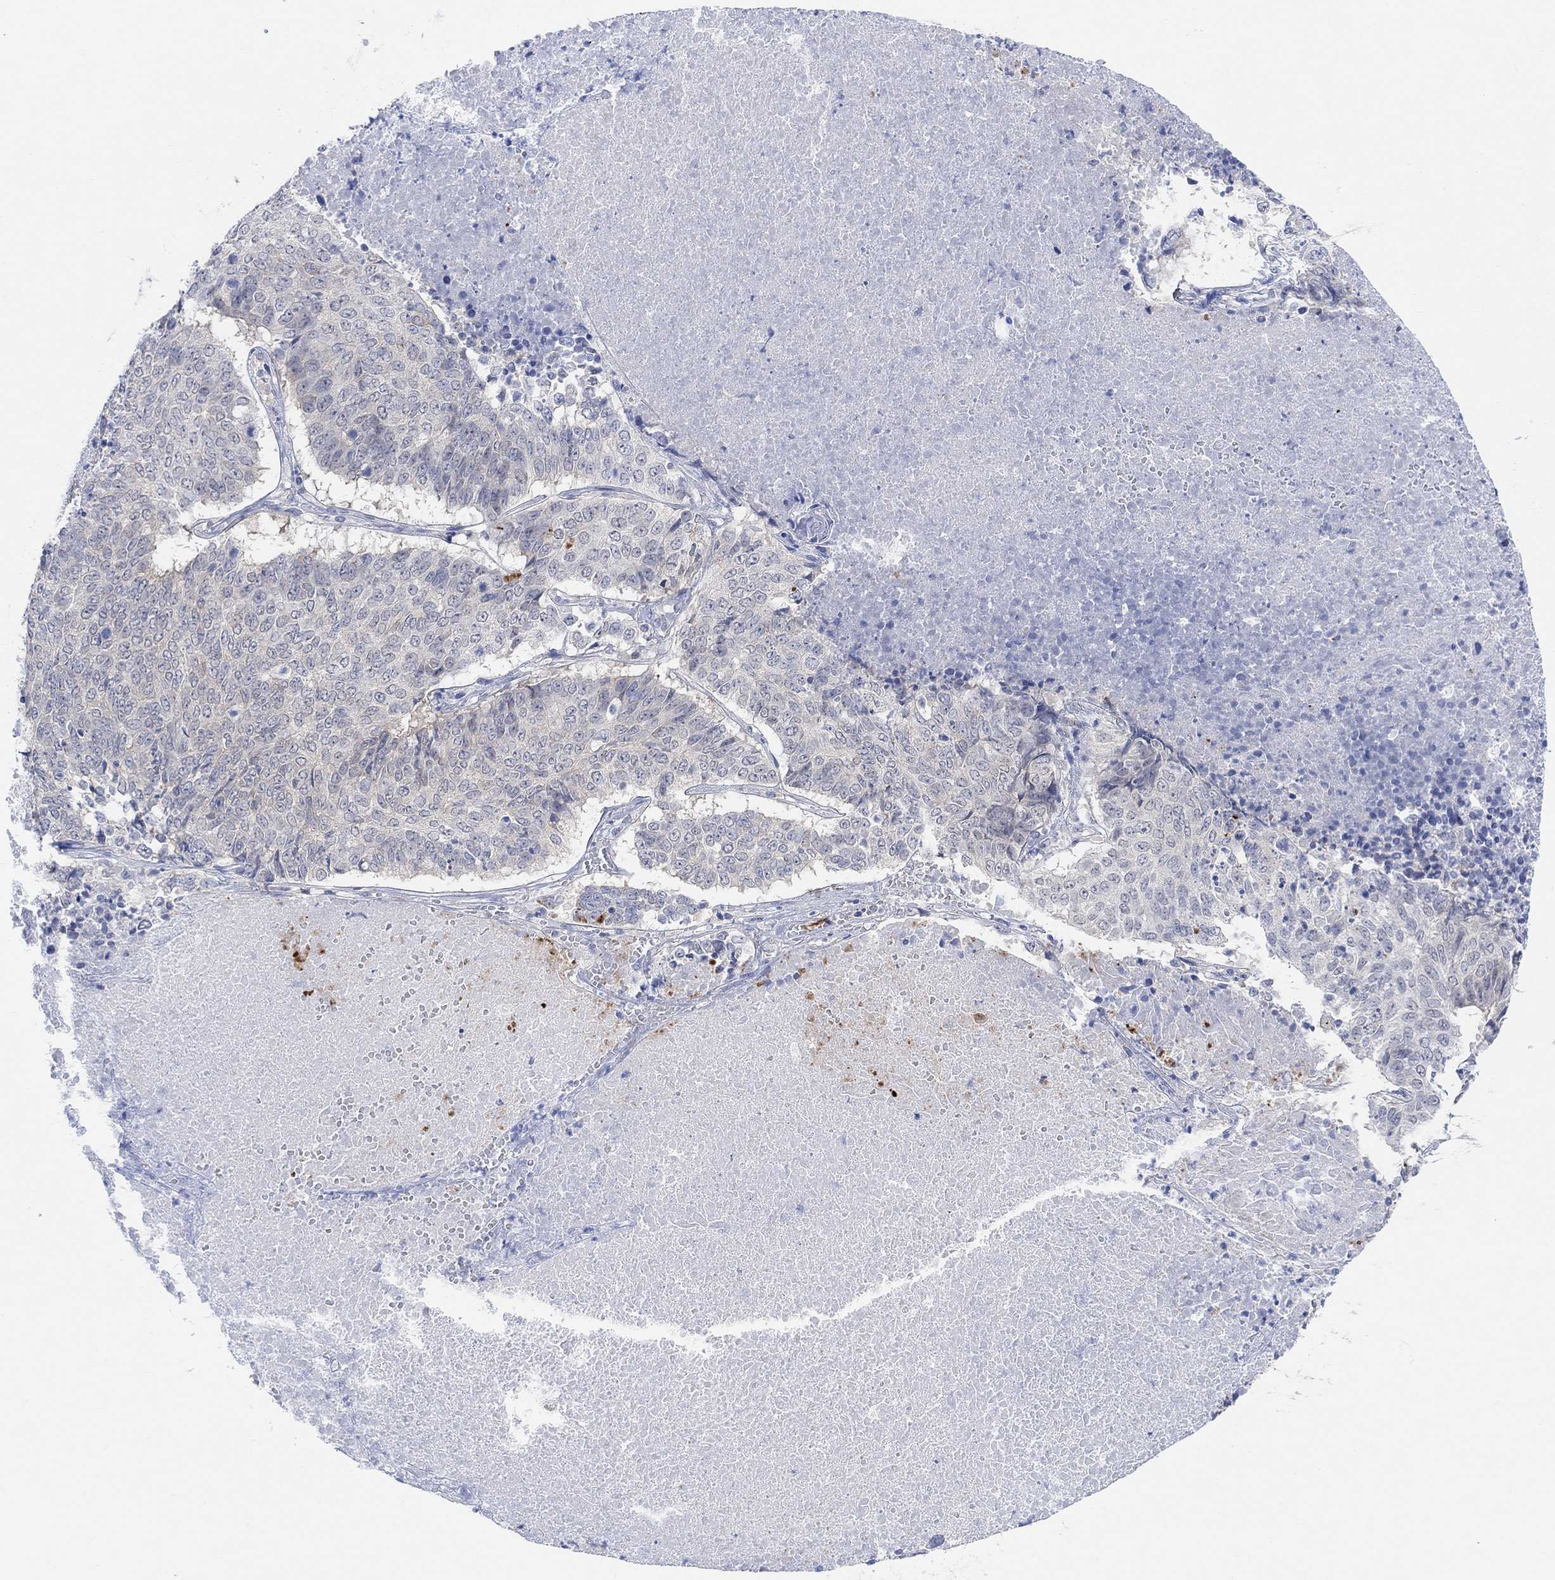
{"staining": {"intensity": "negative", "quantity": "none", "location": "none"}, "tissue": "lung cancer", "cell_type": "Tumor cells", "image_type": "cancer", "snomed": [{"axis": "morphology", "description": "Squamous cell carcinoma, NOS"}, {"axis": "topography", "description": "Lung"}], "caption": "Lung squamous cell carcinoma stained for a protein using IHC reveals no expression tumor cells.", "gene": "RIMS1", "patient": {"sex": "male", "age": 64}}